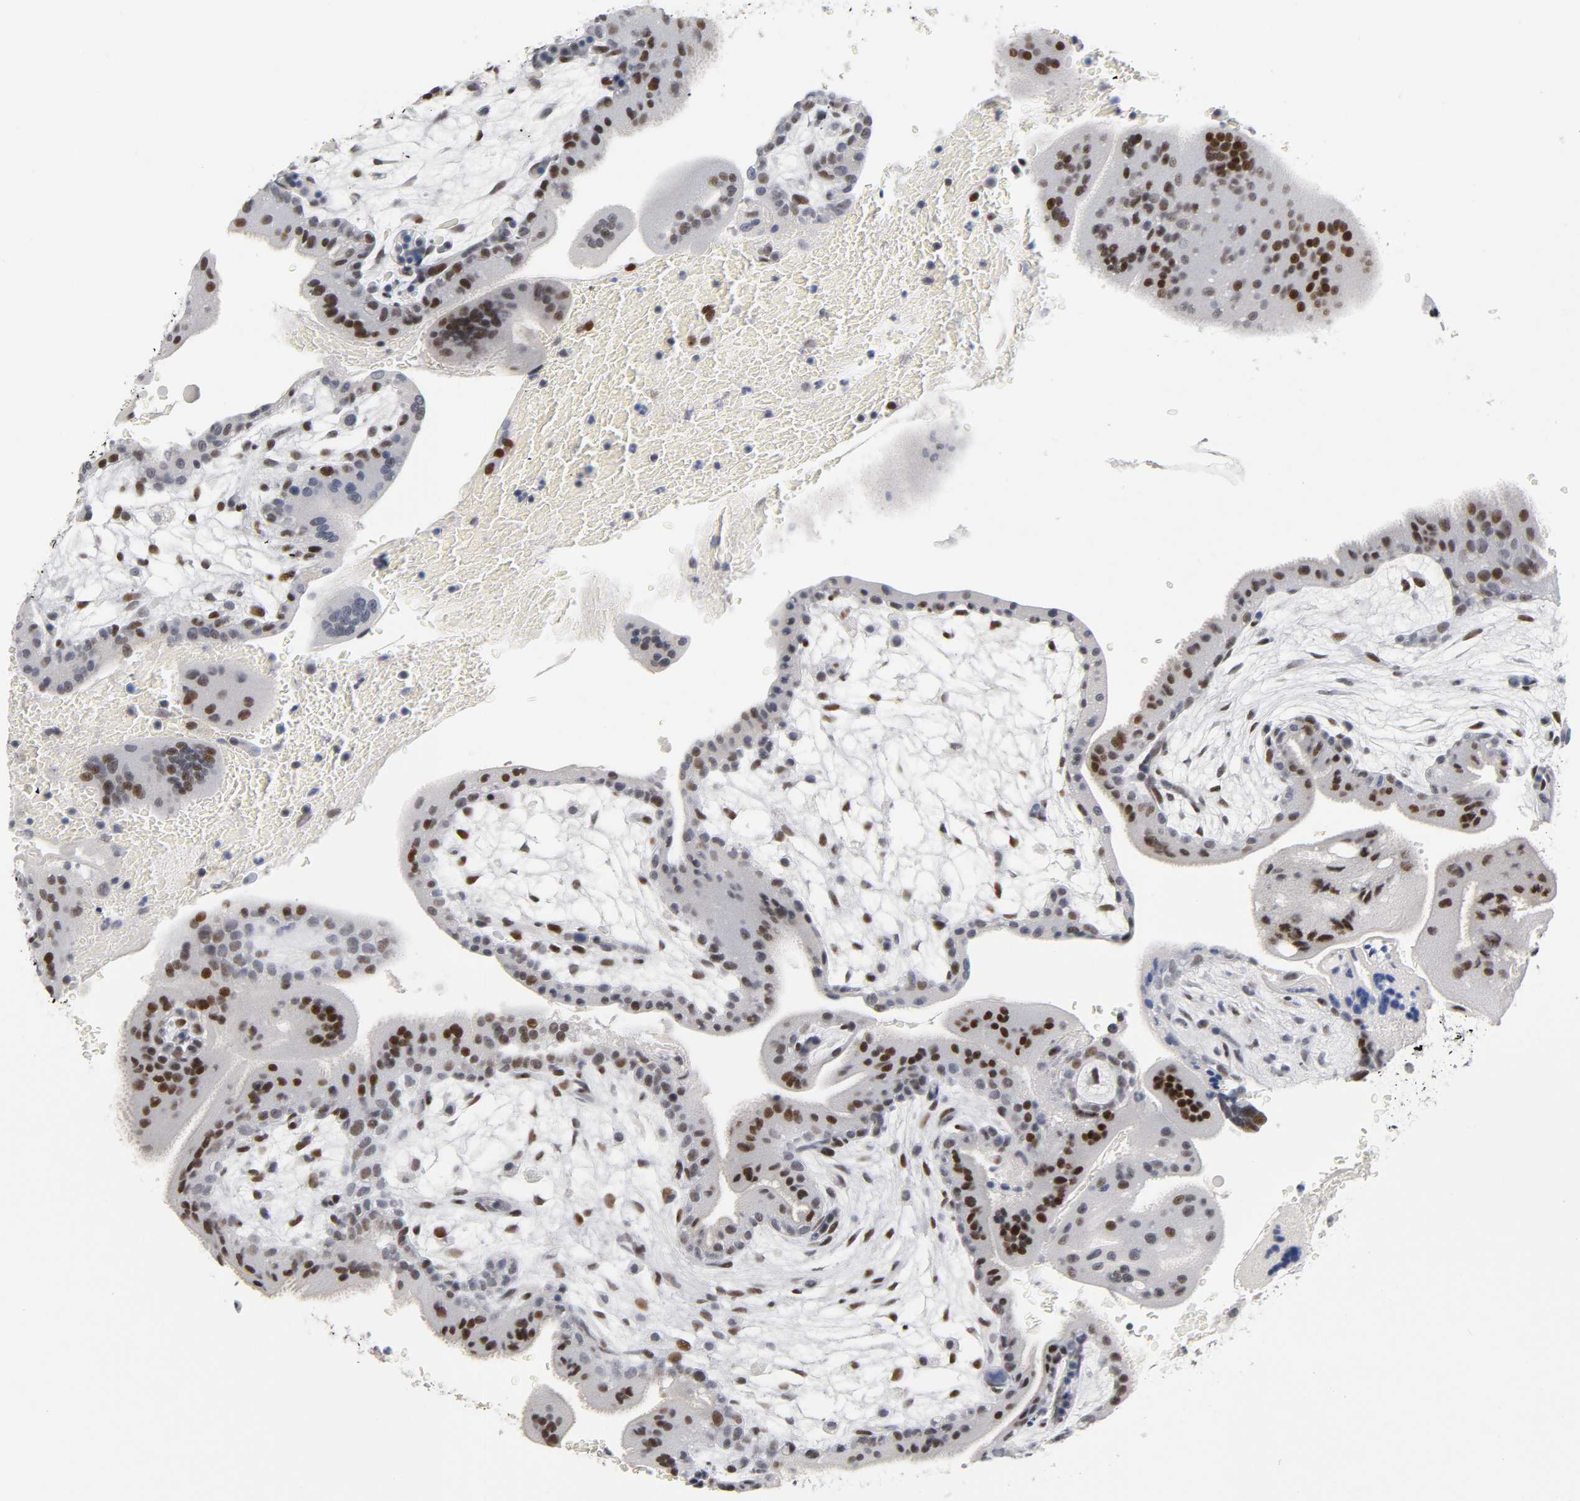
{"staining": {"intensity": "strong", "quantity": "25%-75%", "location": "nuclear"}, "tissue": "placenta", "cell_type": "Decidual cells", "image_type": "normal", "snomed": [{"axis": "morphology", "description": "Normal tissue, NOS"}, {"axis": "topography", "description": "Placenta"}], "caption": "The photomicrograph reveals staining of normal placenta, revealing strong nuclear protein expression (brown color) within decidual cells.", "gene": "SP3", "patient": {"sex": "female", "age": 35}}